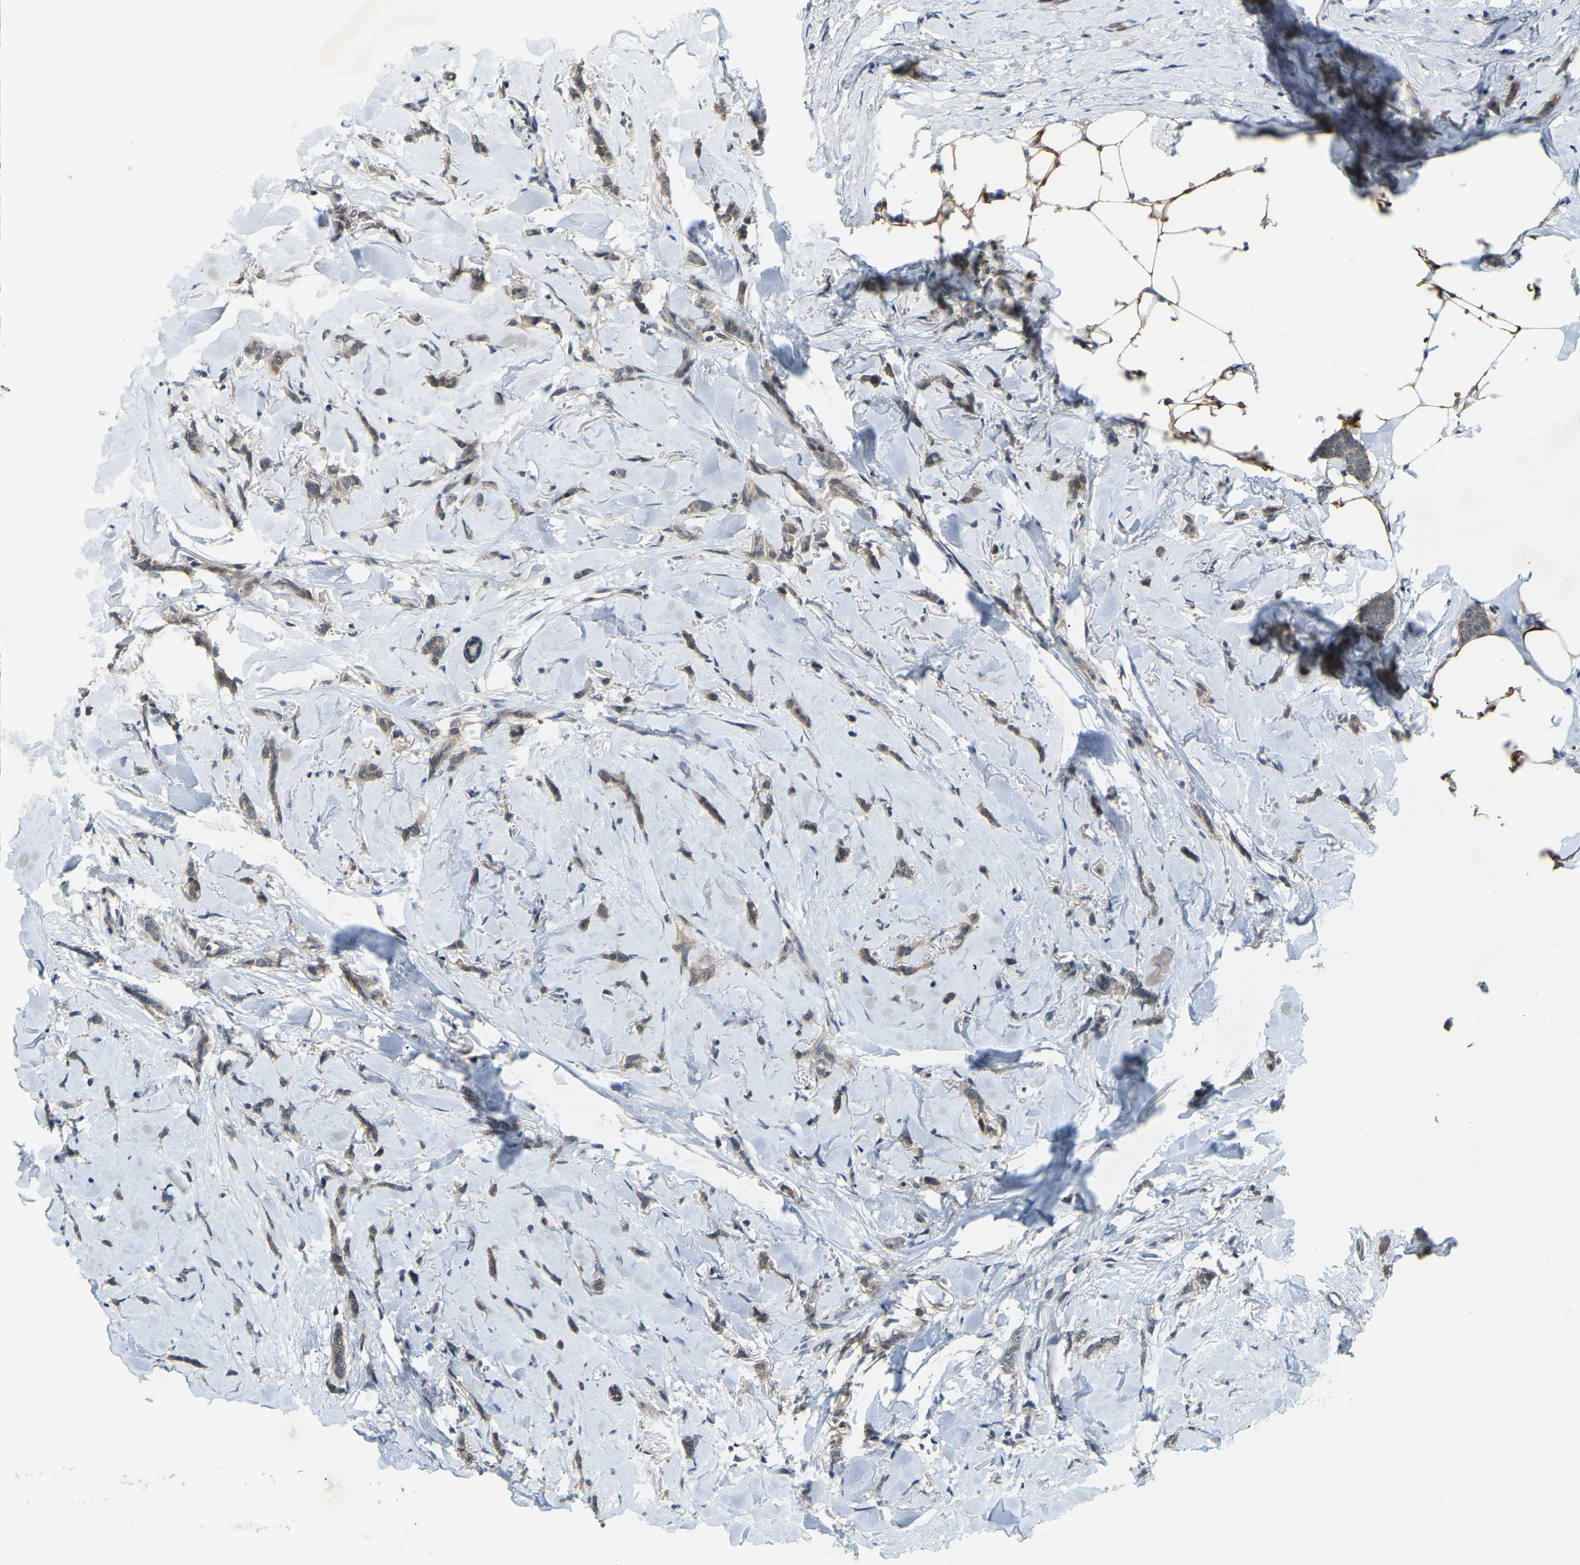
{"staining": {"intensity": "weak", "quantity": ">75%", "location": "cytoplasmic/membranous"}, "tissue": "breast cancer", "cell_type": "Tumor cells", "image_type": "cancer", "snomed": [{"axis": "morphology", "description": "Lobular carcinoma"}, {"axis": "topography", "description": "Skin"}, {"axis": "topography", "description": "Breast"}], "caption": "A histopathology image showing weak cytoplasmic/membranous expression in about >75% of tumor cells in breast lobular carcinoma, as visualized by brown immunohistochemical staining.", "gene": "AHNAK", "patient": {"sex": "female", "age": 46}}